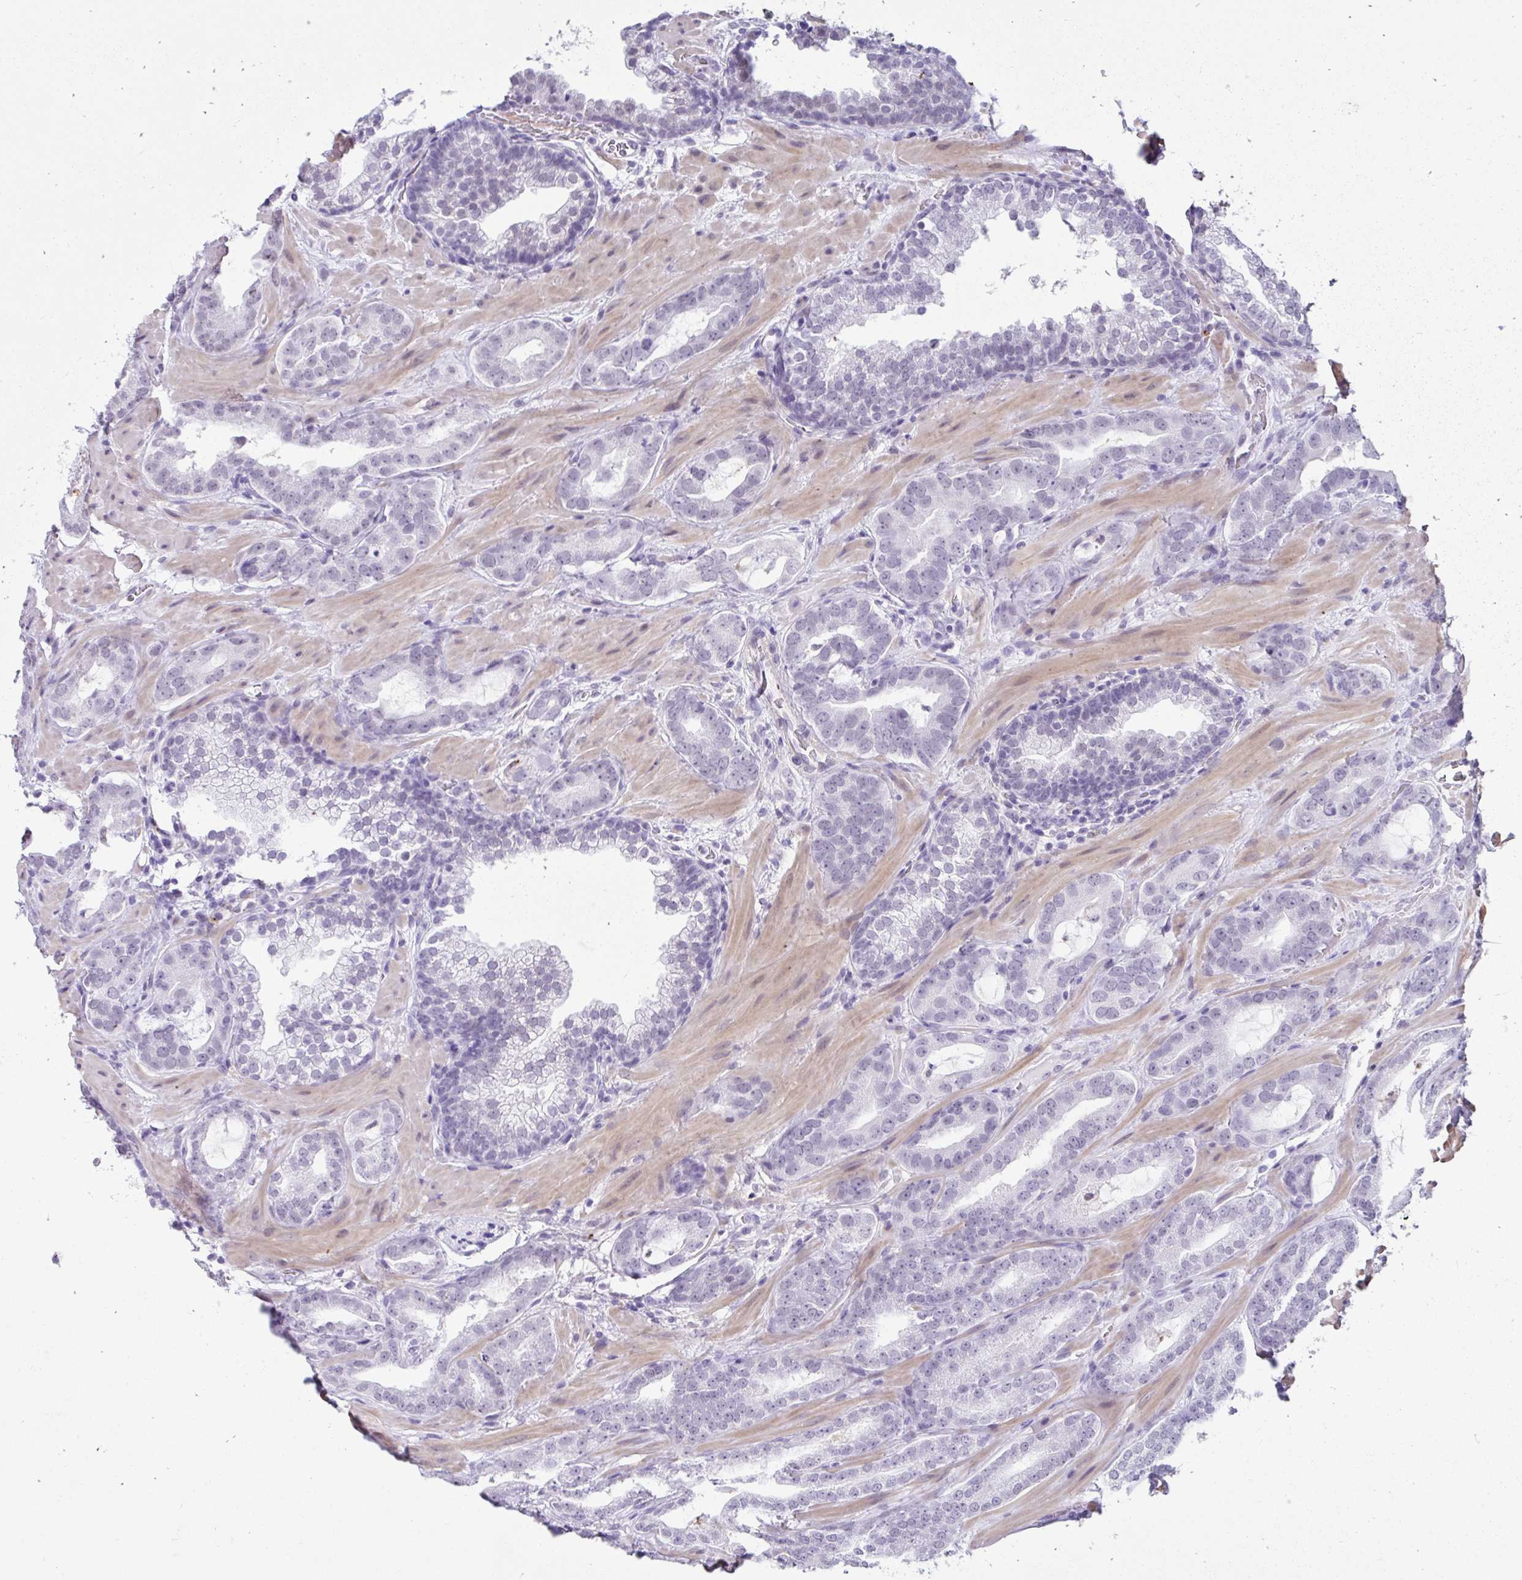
{"staining": {"intensity": "negative", "quantity": "none", "location": "none"}, "tissue": "prostate cancer", "cell_type": "Tumor cells", "image_type": "cancer", "snomed": [{"axis": "morphology", "description": "Adenocarcinoma, Low grade"}, {"axis": "topography", "description": "Prostate"}], "caption": "Prostate cancer (adenocarcinoma (low-grade)) stained for a protein using immunohistochemistry demonstrates no staining tumor cells.", "gene": "DCAF17", "patient": {"sex": "male", "age": 62}}